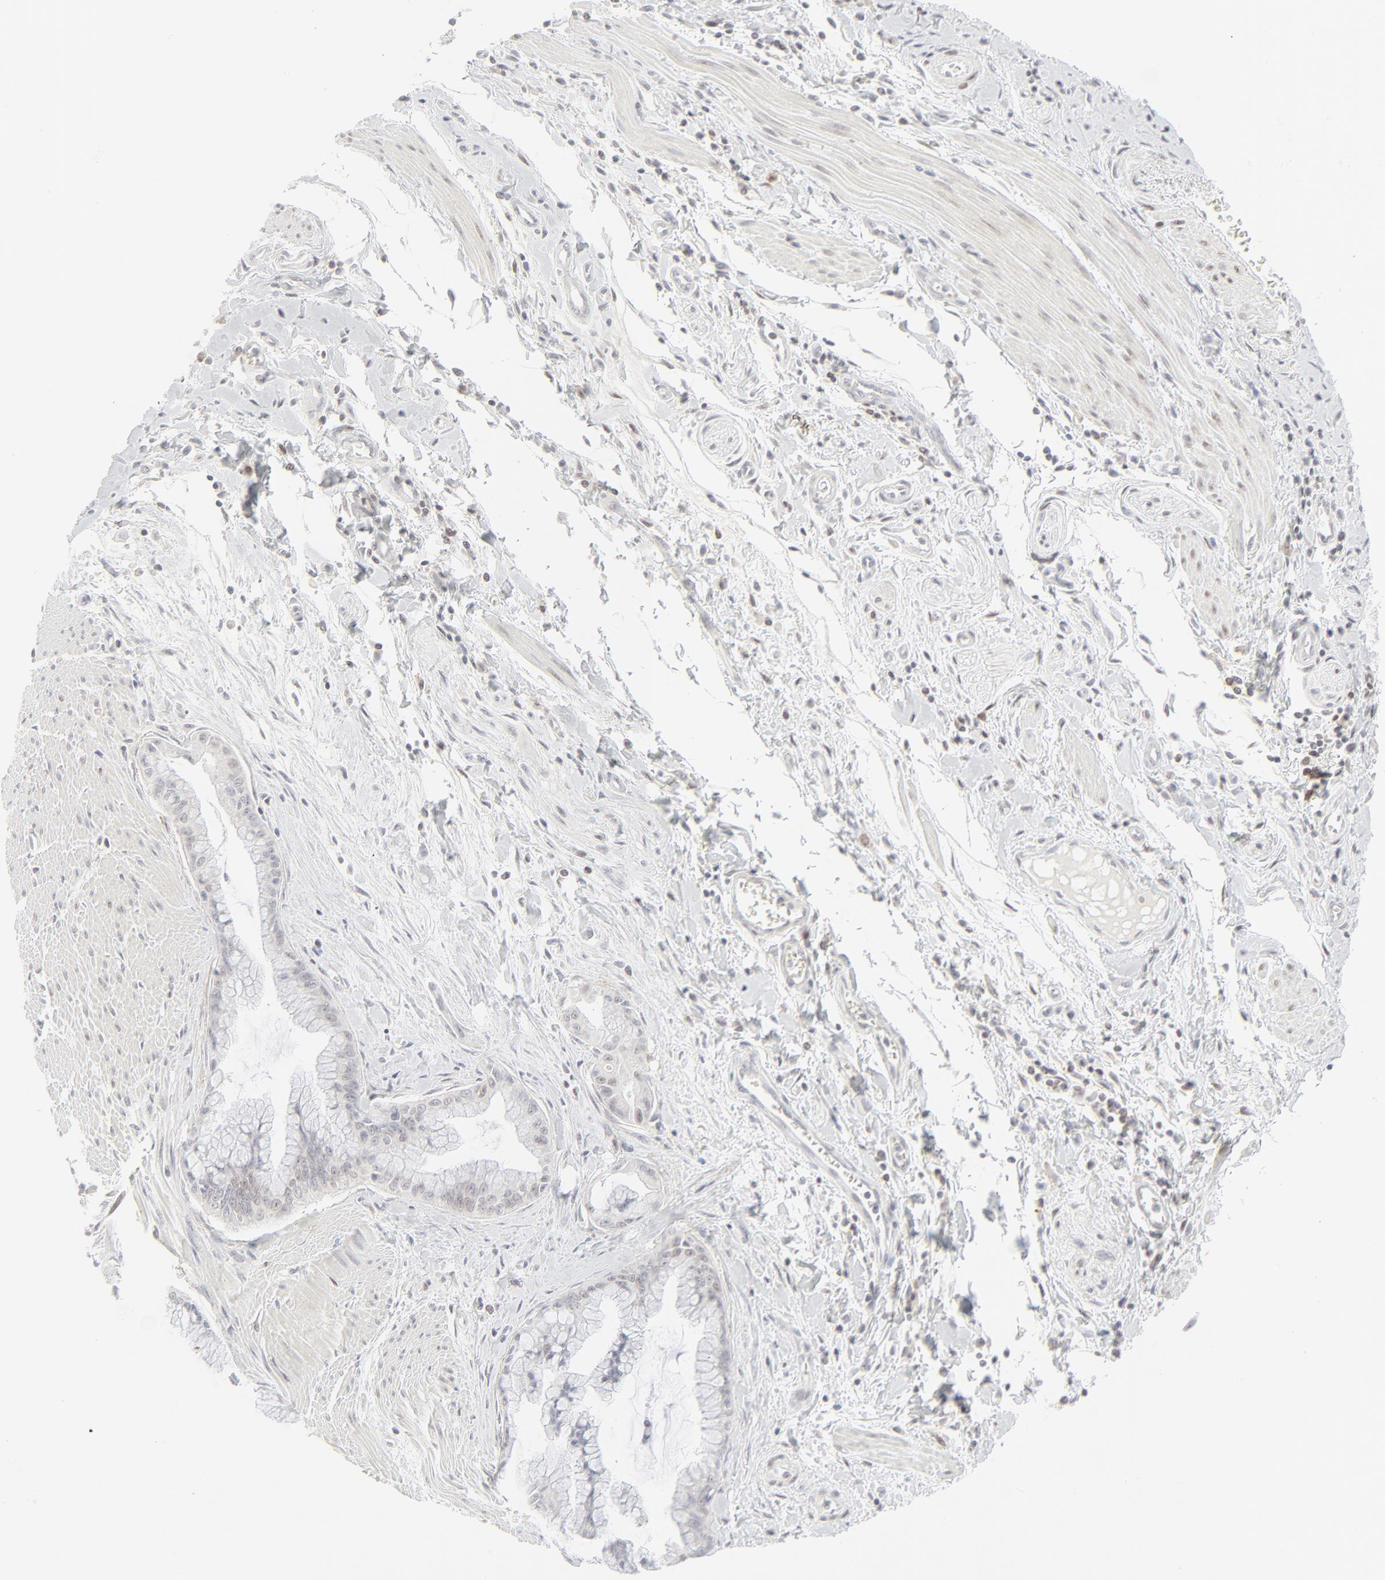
{"staining": {"intensity": "strong", "quantity": "25%-75%", "location": "cytoplasmic/membranous"}, "tissue": "pancreatic cancer", "cell_type": "Tumor cells", "image_type": "cancer", "snomed": [{"axis": "morphology", "description": "Adenocarcinoma, NOS"}, {"axis": "topography", "description": "Pancreas"}], "caption": "Pancreatic adenocarcinoma stained for a protein (brown) reveals strong cytoplasmic/membranous positive positivity in about 25%-75% of tumor cells.", "gene": "PRKCB", "patient": {"sex": "male", "age": 59}}